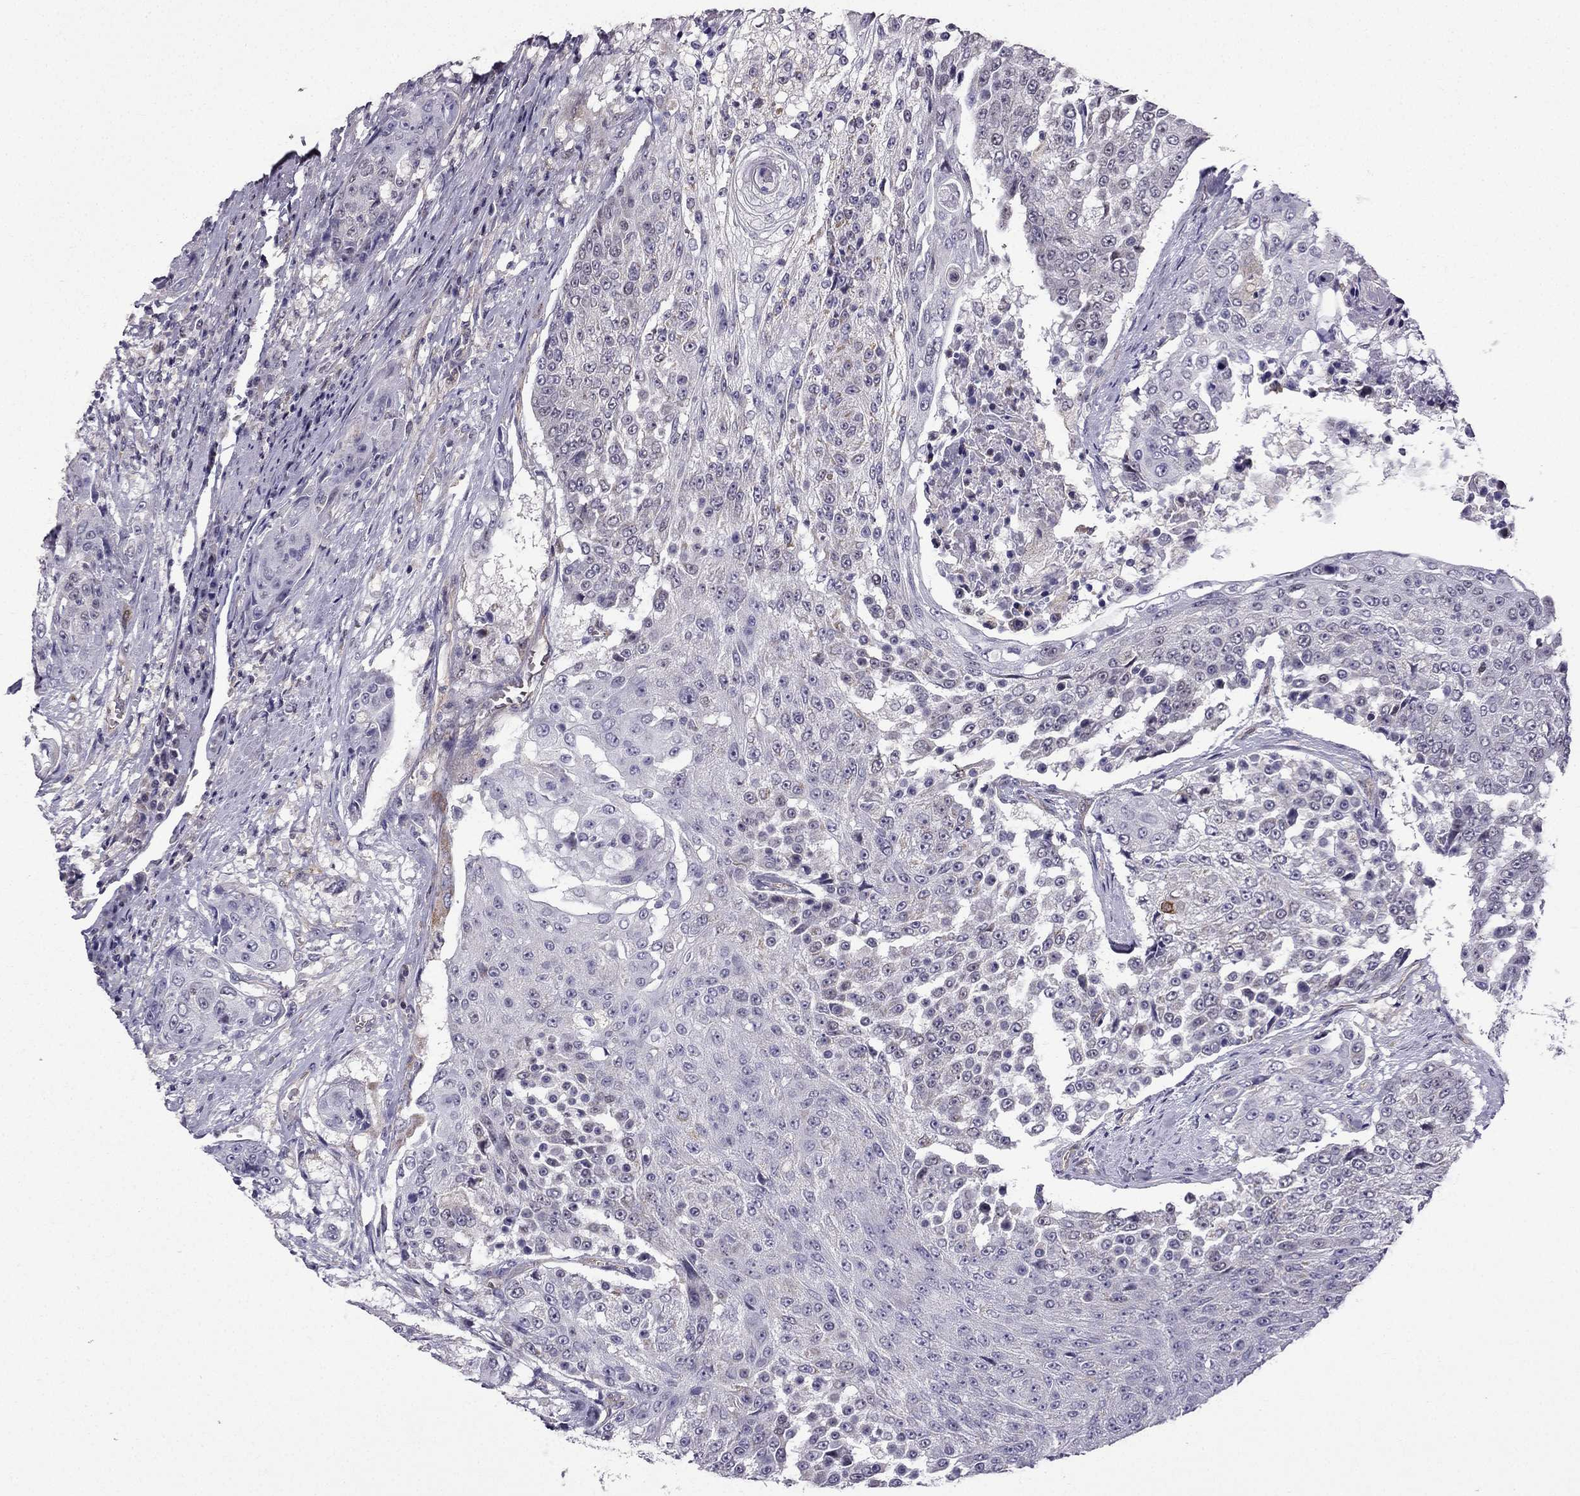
{"staining": {"intensity": "negative", "quantity": "none", "location": "none"}, "tissue": "urothelial cancer", "cell_type": "Tumor cells", "image_type": "cancer", "snomed": [{"axis": "morphology", "description": "Urothelial carcinoma, High grade"}, {"axis": "topography", "description": "Urinary bladder"}], "caption": "The image displays no significant expression in tumor cells of high-grade urothelial carcinoma. The staining was performed using DAB to visualize the protein expression in brown, while the nuclei were stained in blue with hematoxylin (Magnification: 20x).", "gene": "SLC6A2", "patient": {"sex": "female", "age": 63}}